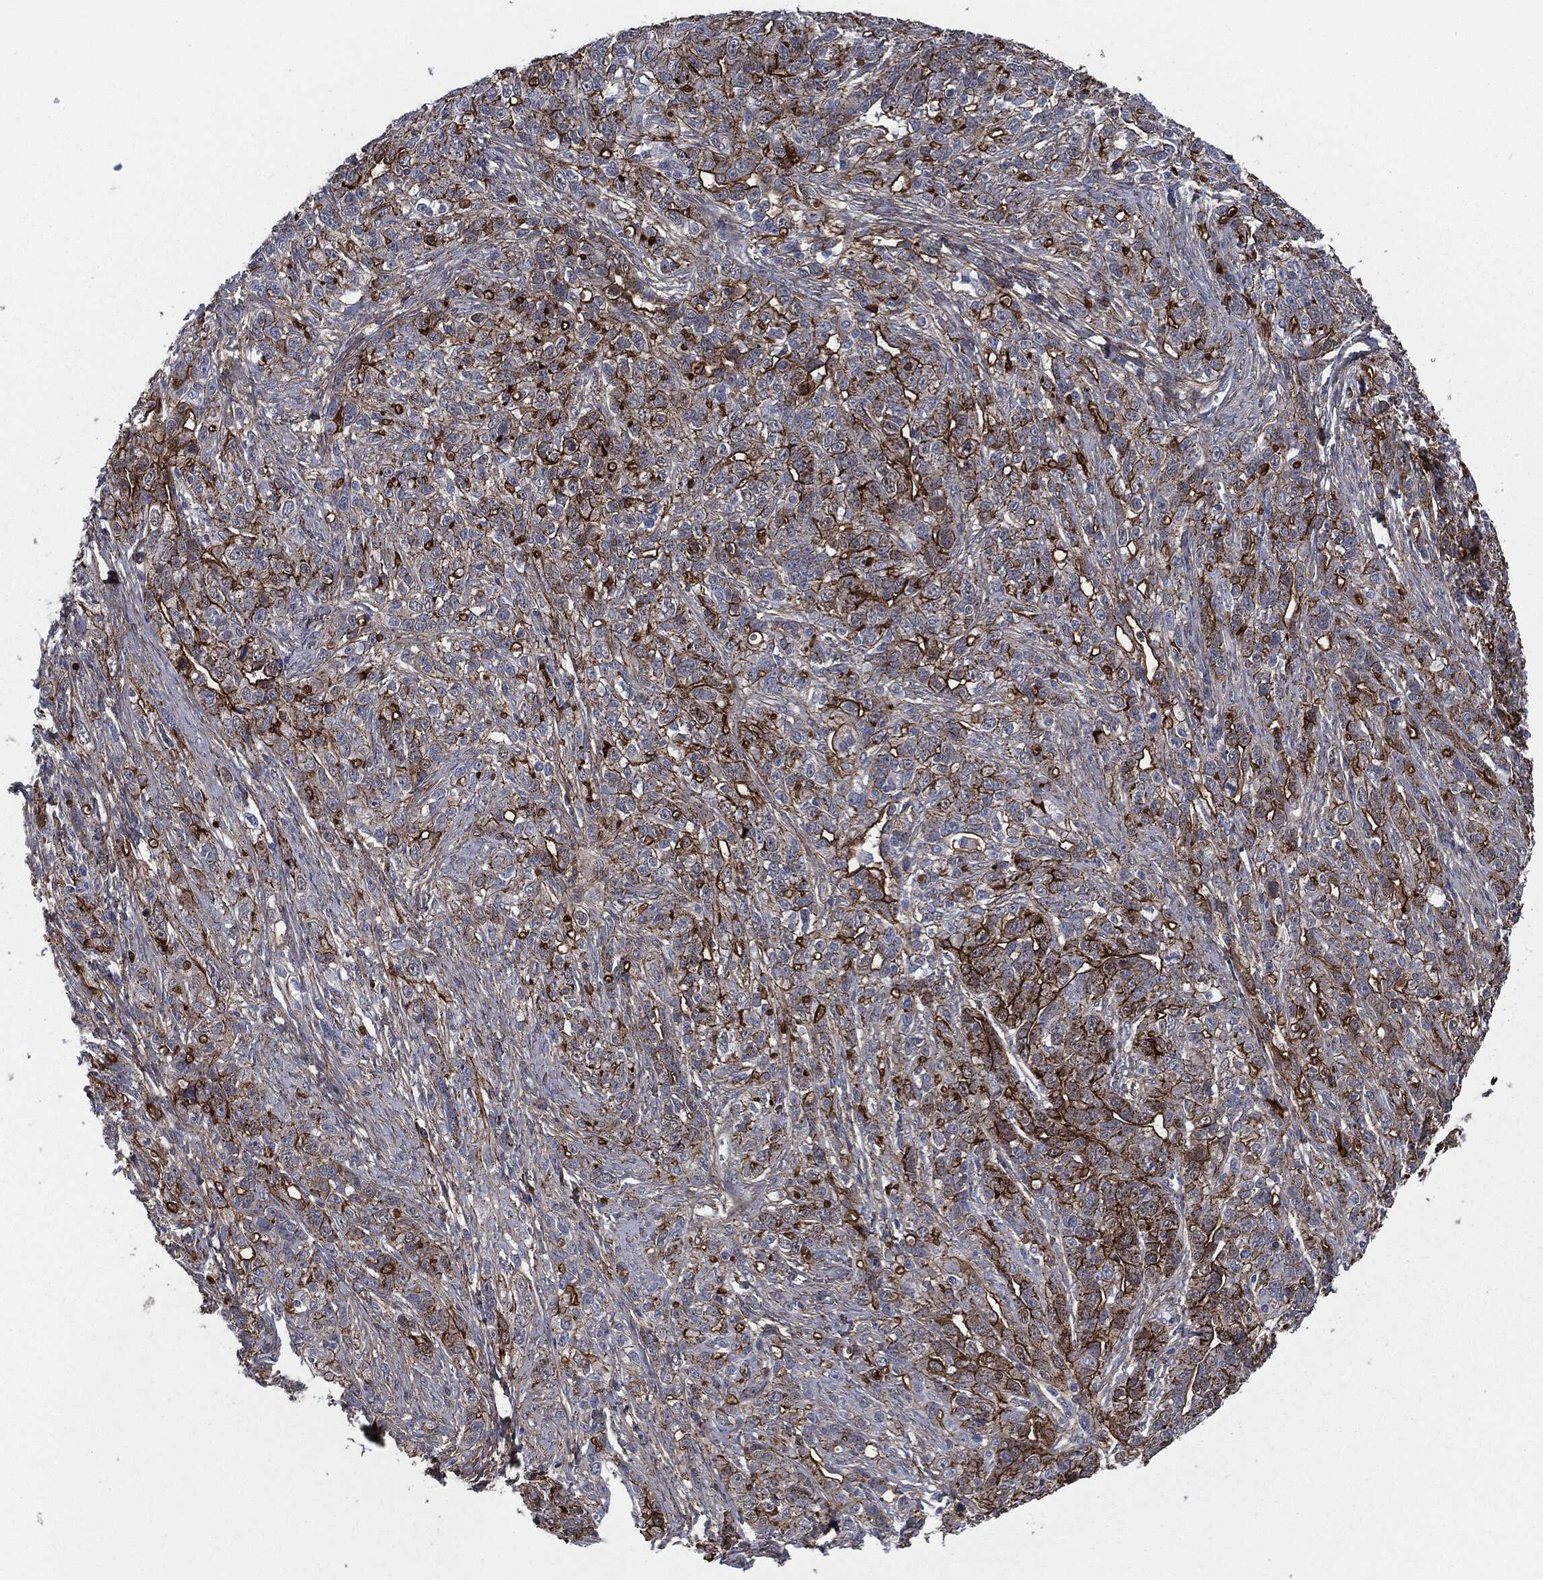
{"staining": {"intensity": "strong", "quantity": "25%-75%", "location": "cytoplasmic/membranous"}, "tissue": "ovarian cancer", "cell_type": "Tumor cells", "image_type": "cancer", "snomed": [{"axis": "morphology", "description": "Cystadenocarcinoma, serous, NOS"}, {"axis": "topography", "description": "Ovary"}], "caption": "Protein expression analysis of human serous cystadenocarcinoma (ovarian) reveals strong cytoplasmic/membranous expression in approximately 25%-75% of tumor cells.", "gene": "SVIL", "patient": {"sex": "female", "age": 71}}